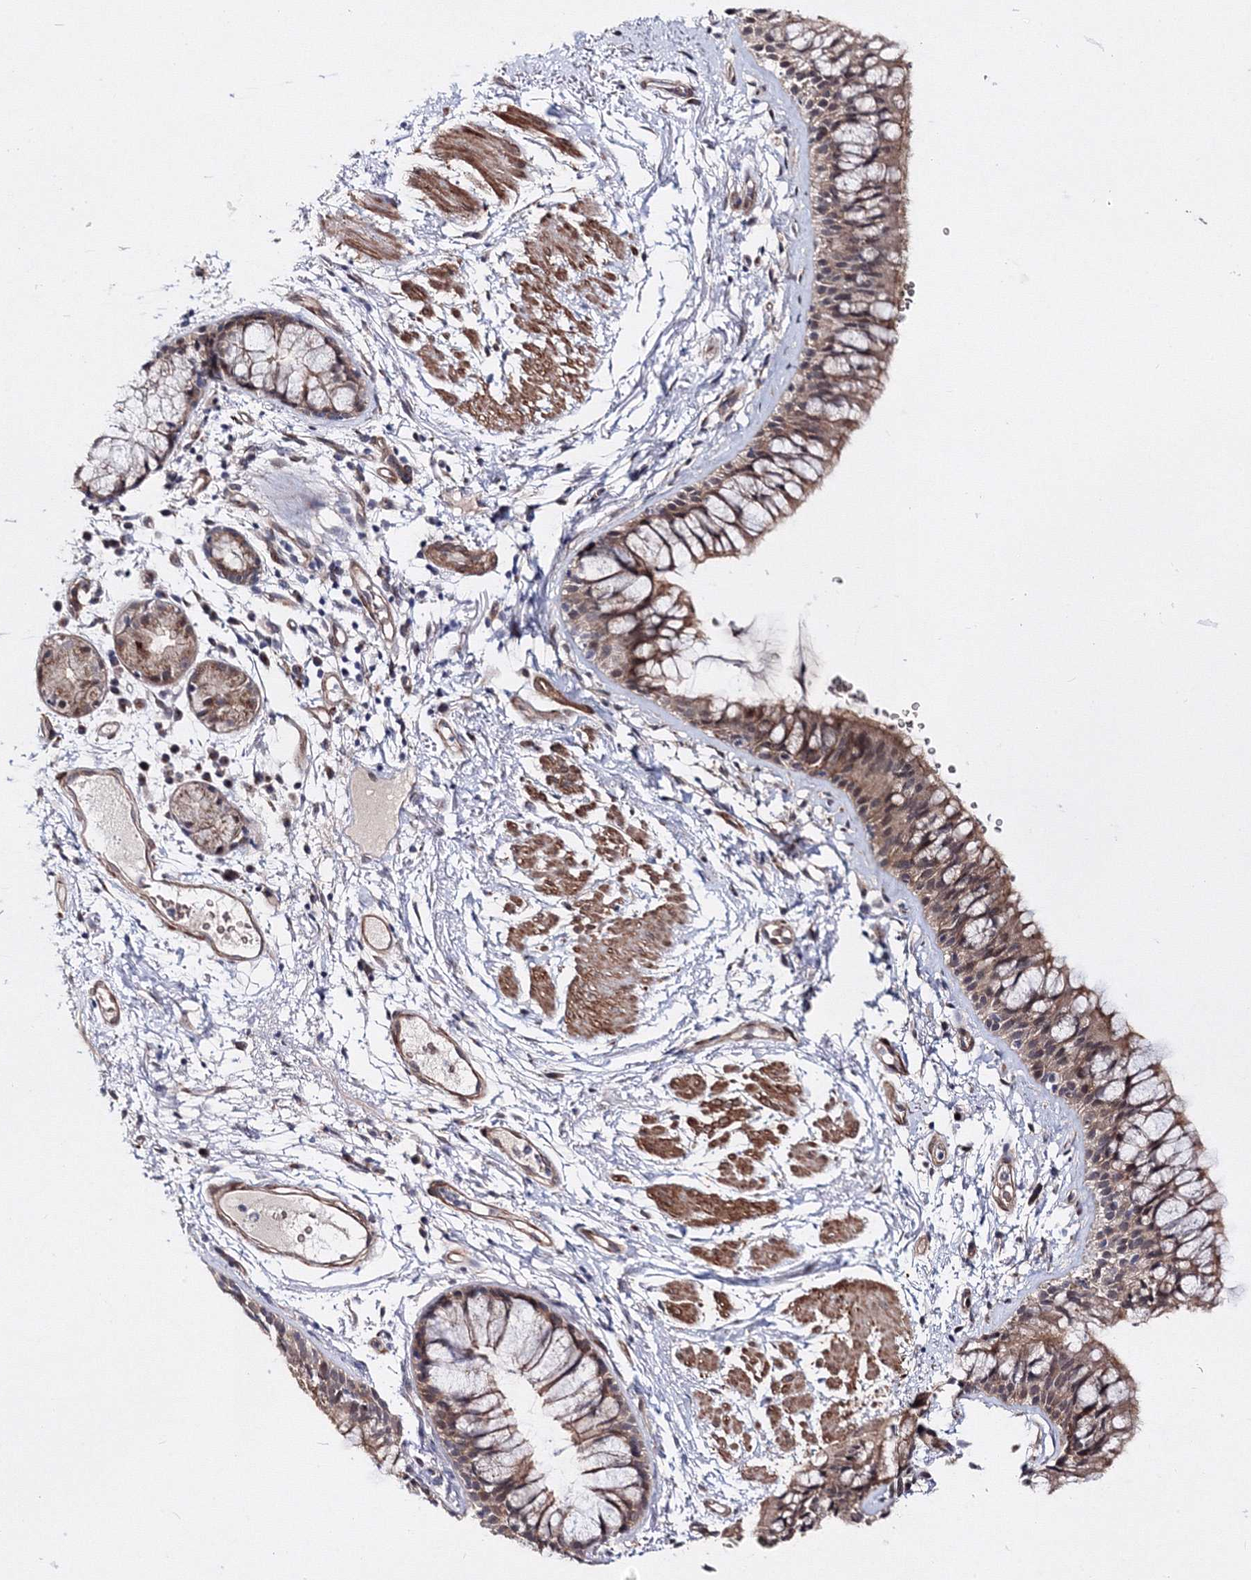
{"staining": {"intensity": "moderate", "quantity": "25%-75%", "location": "cytoplasmic/membranous"}, "tissue": "bronchus", "cell_type": "Respiratory epithelial cells", "image_type": "normal", "snomed": [{"axis": "morphology", "description": "Normal tissue, NOS"}, {"axis": "topography", "description": "Cartilage tissue"}, {"axis": "topography", "description": "Bronchus"}], "caption": "The micrograph reveals a brown stain indicating the presence of a protein in the cytoplasmic/membranous of respiratory epithelial cells in bronchus.", "gene": "C11orf52", "patient": {"sex": "female", "age": 73}}